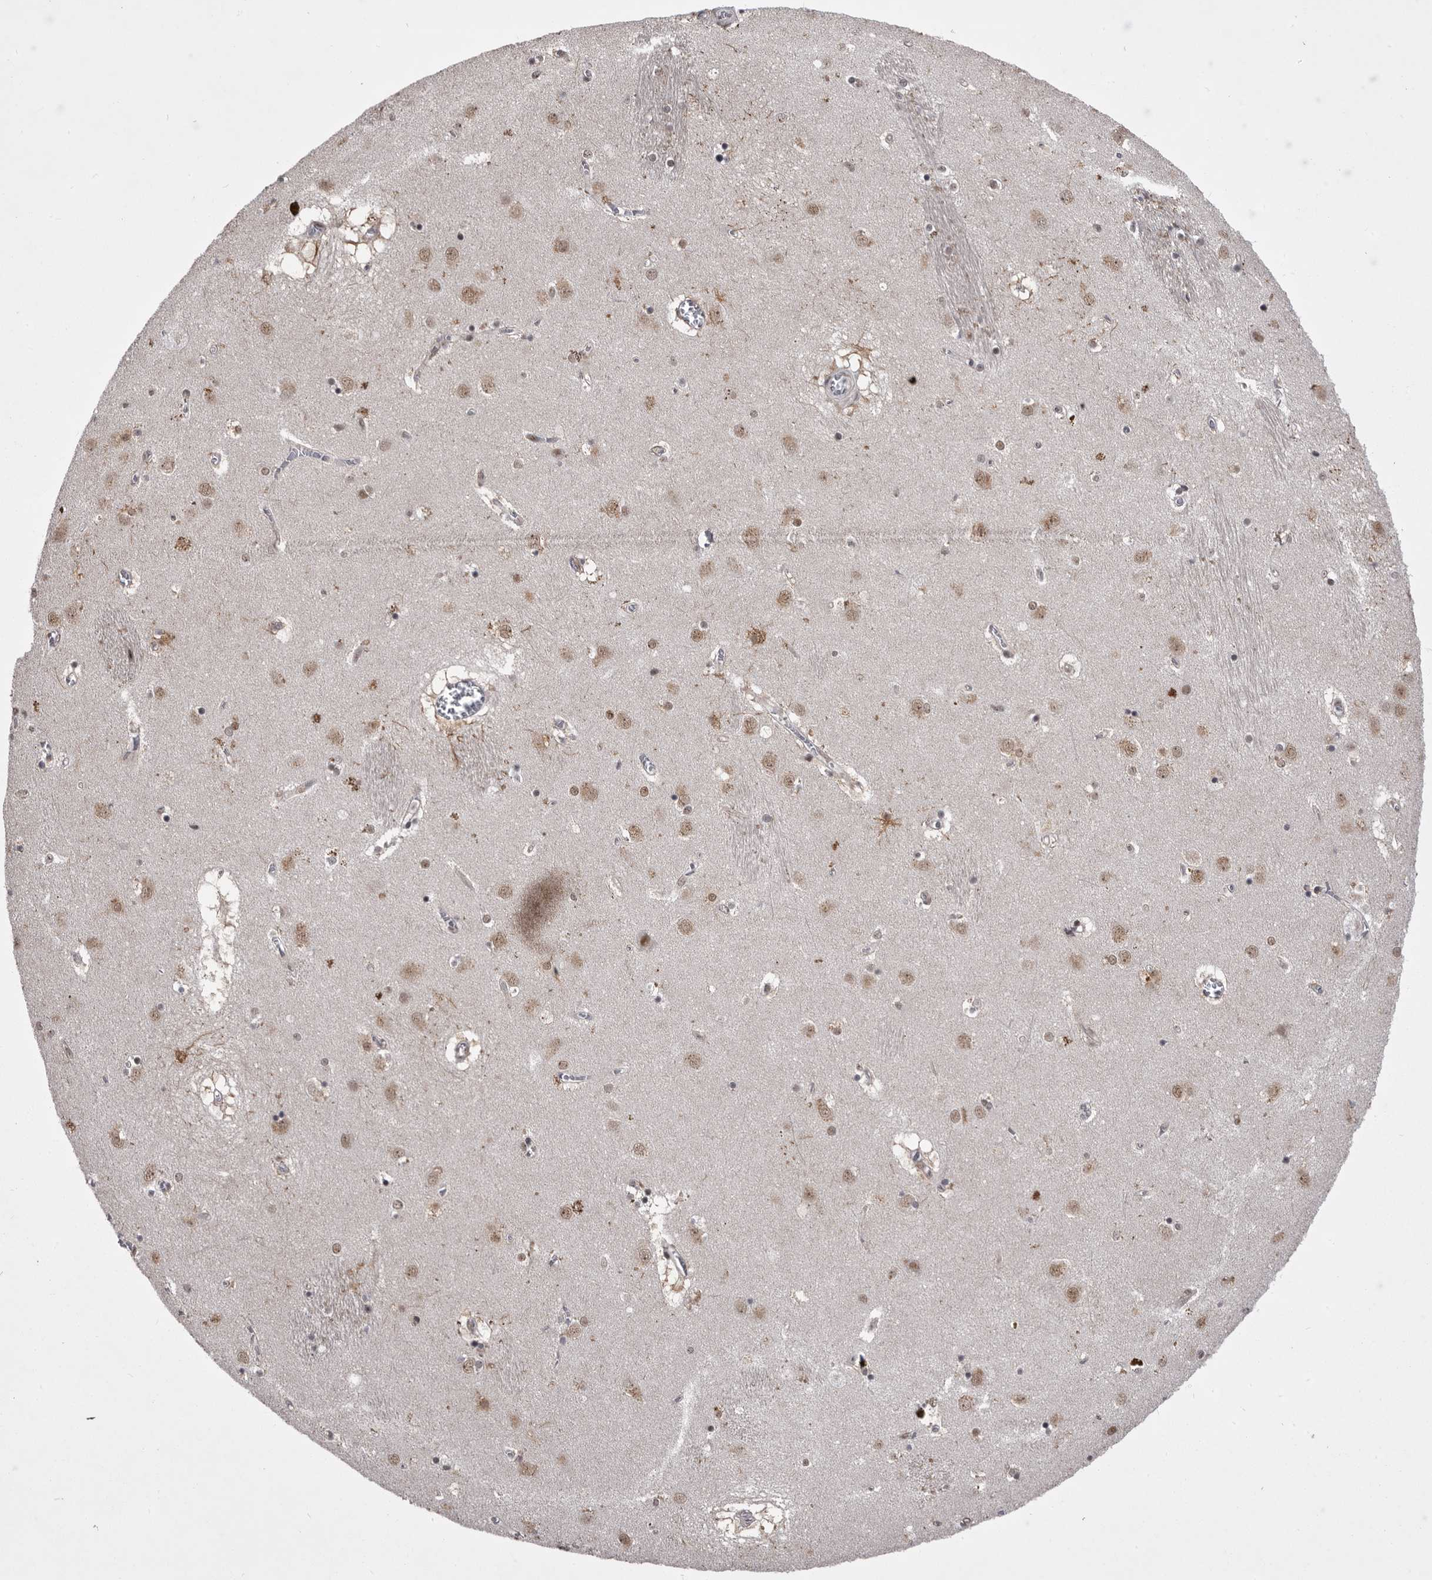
{"staining": {"intensity": "moderate", "quantity": "<25%", "location": "cytoplasmic/membranous,nuclear"}, "tissue": "caudate", "cell_type": "Glial cells", "image_type": "normal", "snomed": [{"axis": "morphology", "description": "Normal tissue, NOS"}, {"axis": "topography", "description": "Lateral ventricle wall"}], "caption": "Immunohistochemistry (DAB (3,3'-diaminobenzidine)) staining of normal human caudate shows moderate cytoplasmic/membranous,nuclear protein positivity in approximately <25% of glial cells.", "gene": "PRPF3", "patient": {"sex": "male", "age": 70}}